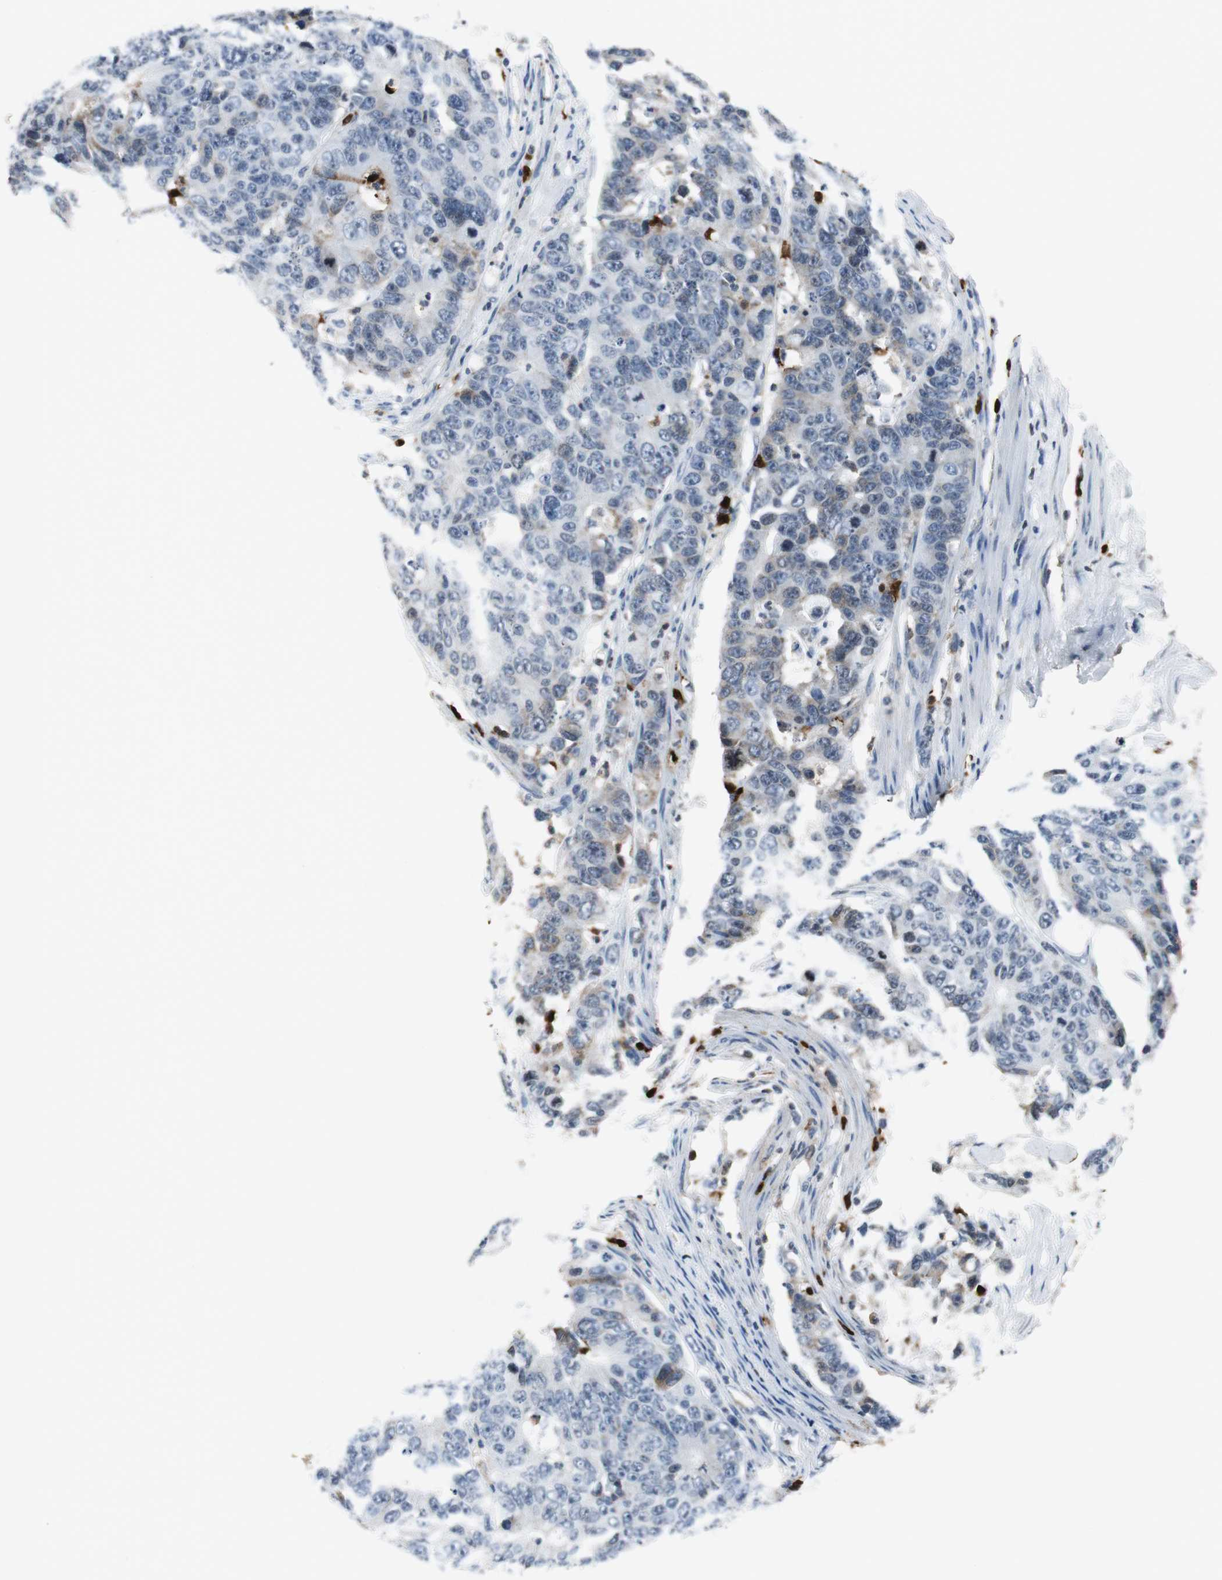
{"staining": {"intensity": "weak", "quantity": "<25%", "location": "cytoplasmic/membranous,nuclear"}, "tissue": "colorectal cancer", "cell_type": "Tumor cells", "image_type": "cancer", "snomed": [{"axis": "morphology", "description": "Adenocarcinoma, NOS"}, {"axis": "topography", "description": "Colon"}], "caption": "DAB (3,3'-diaminobenzidine) immunohistochemical staining of adenocarcinoma (colorectal) displays no significant positivity in tumor cells.", "gene": "ORM1", "patient": {"sex": "female", "age": 86}}